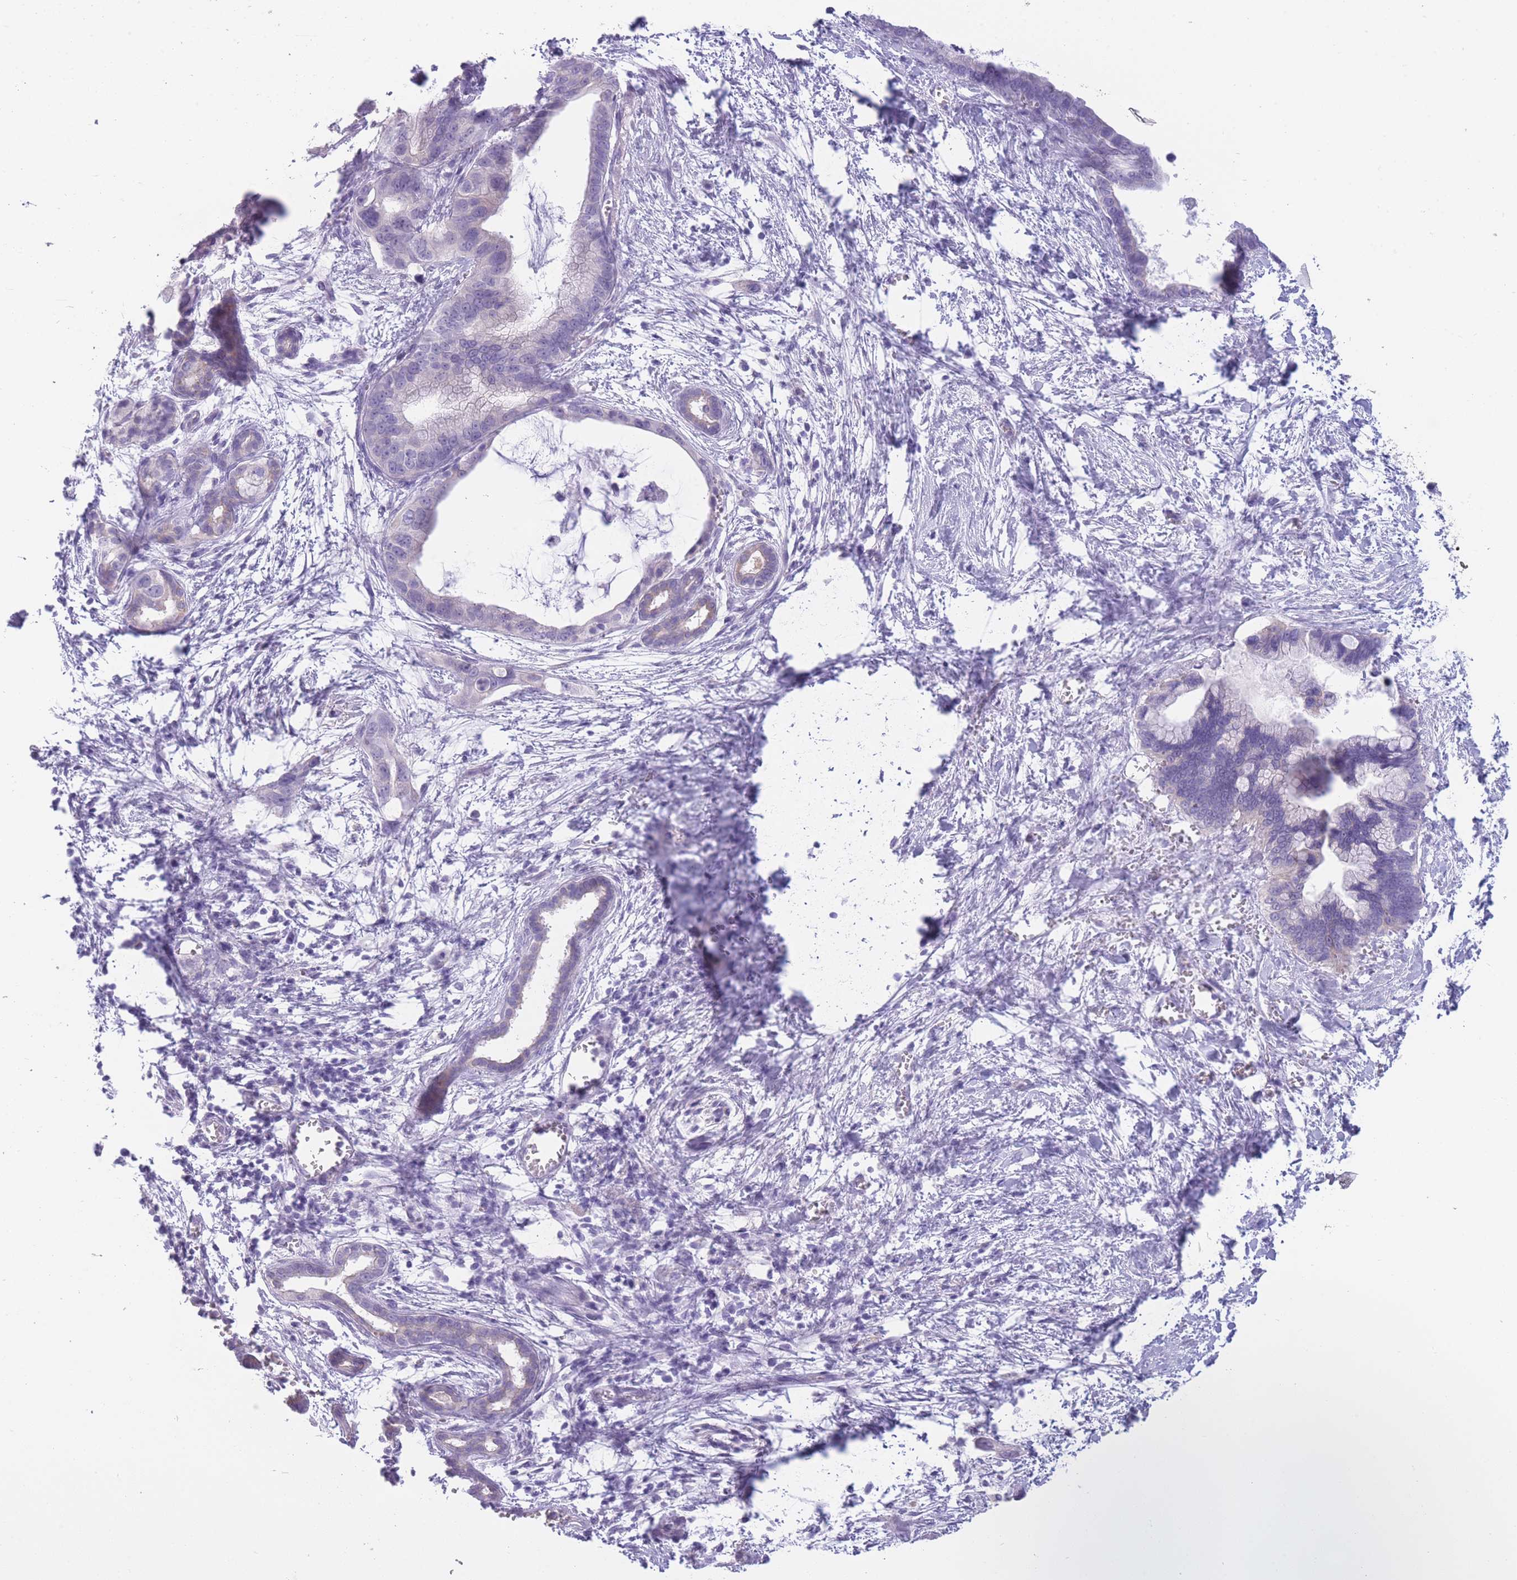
{"staining": {"intensity": "negative", "quantity": "none", "location": "none"}, "tissue": "pancreatic cancer", "cell_type": "Tumor cells", "image_type": "cancer", "snomed": [{"axis": "morphology", "description": "Adenocarcinoma, NOS"}, {"axis": "topography", "description": "Pancreas"}], "caption": "IHC histopathology image of adenocarcinoma (pancreatic) stained for a protein (brown), which reveals no expression in tumor cells.", "gene": "DCANP1", "patient": {"sex": "male", "age": 61}}